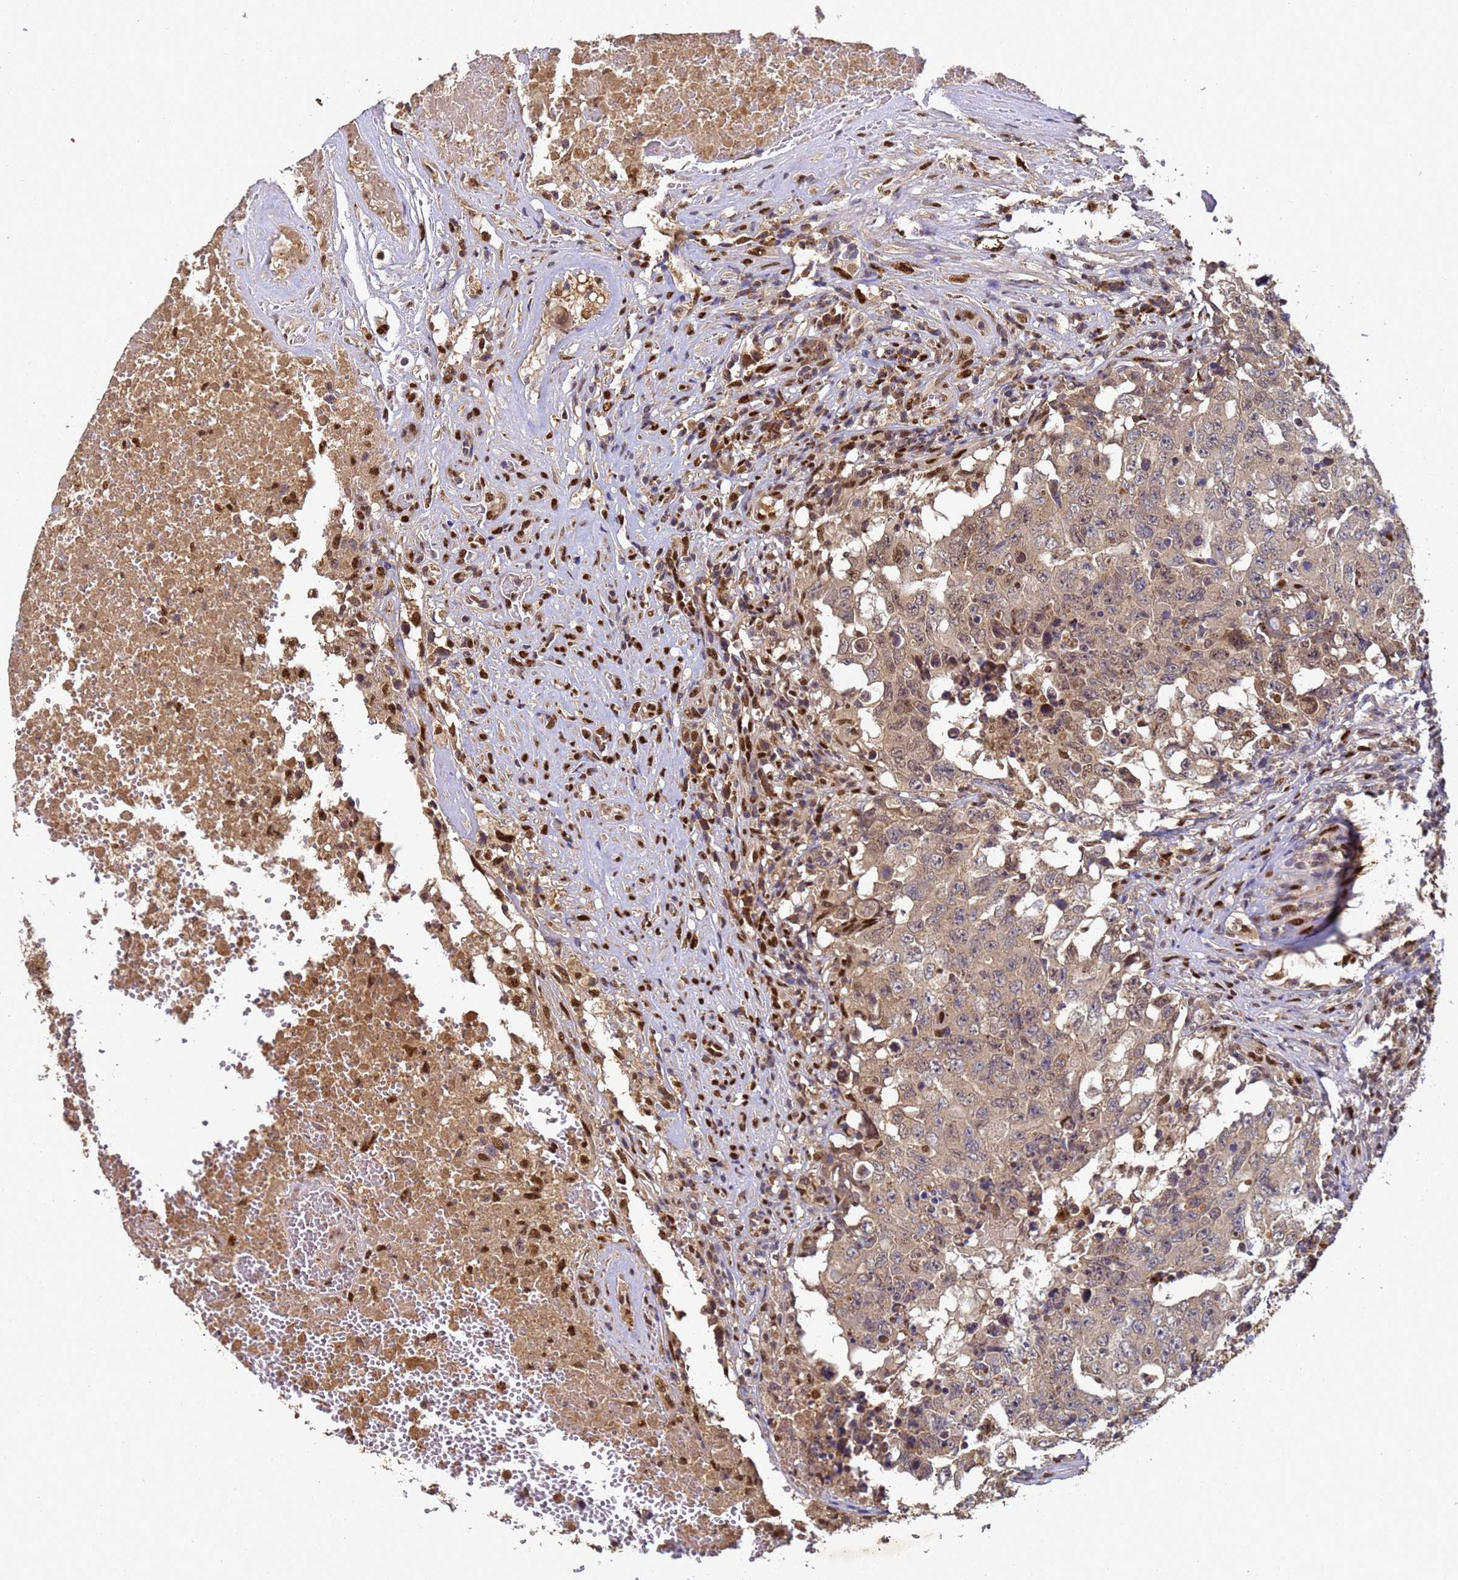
{"staining": {"intensity": "weak", "quantity": ">75%", "location": "cytoplasmic/membranous"}, "tissue": "testis cancer", "cell_type": "Tumor cells", "image_type": "cancer", "snomed": [{"axis": "morphology", "description": "Carcinoma, Embryonal, NOS"}, {"axis": "topography", "description": "Testis"}], "caption": "Human testis cancer stained with a protein marker displays weak staining in tumor cells.", "gene": "SECISBP2", "patient": {"sex": "male", "age": 26}}